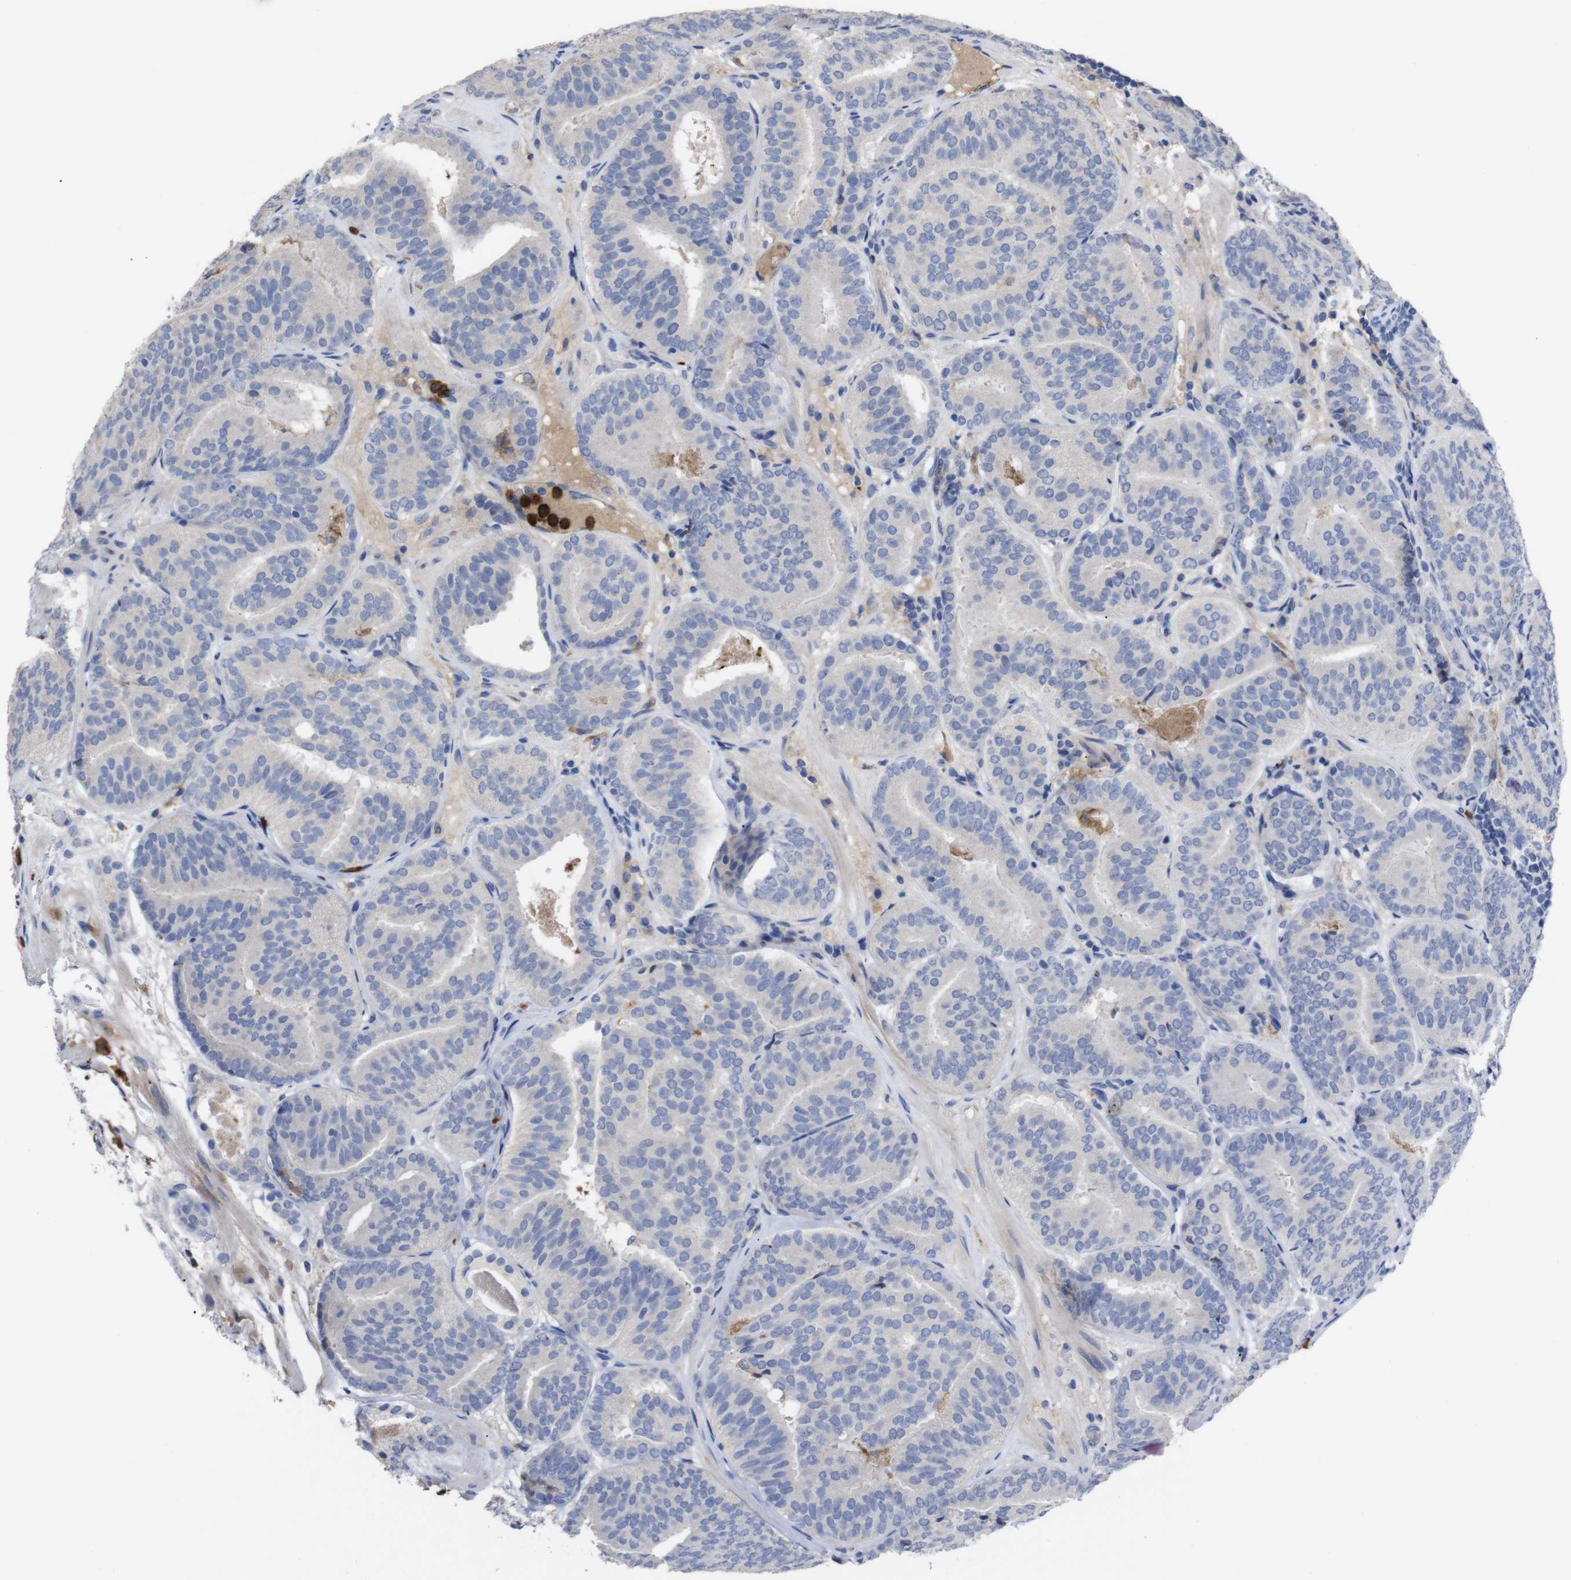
{"staining": {"intensity": "weak", "quantity": "<25%", "location": "cytoplasmic/membranous"}, "tissue": "prostate cancer", "cell_type": "Tumor cells", "image_type": "cancer", "snomed": [{"axis": "morphology", "description": "Adenocarcinoma, Low grade"}, {"axis": "topography", "description": "Prostate"}], "caption": "Tumor cells show no significant protein staining in prostate cancer (low-grade adenocarcinoma). Nuclei are stained in blue.", "gene": "C5AR1", "patient": {"sex": "male", "age": 69}}